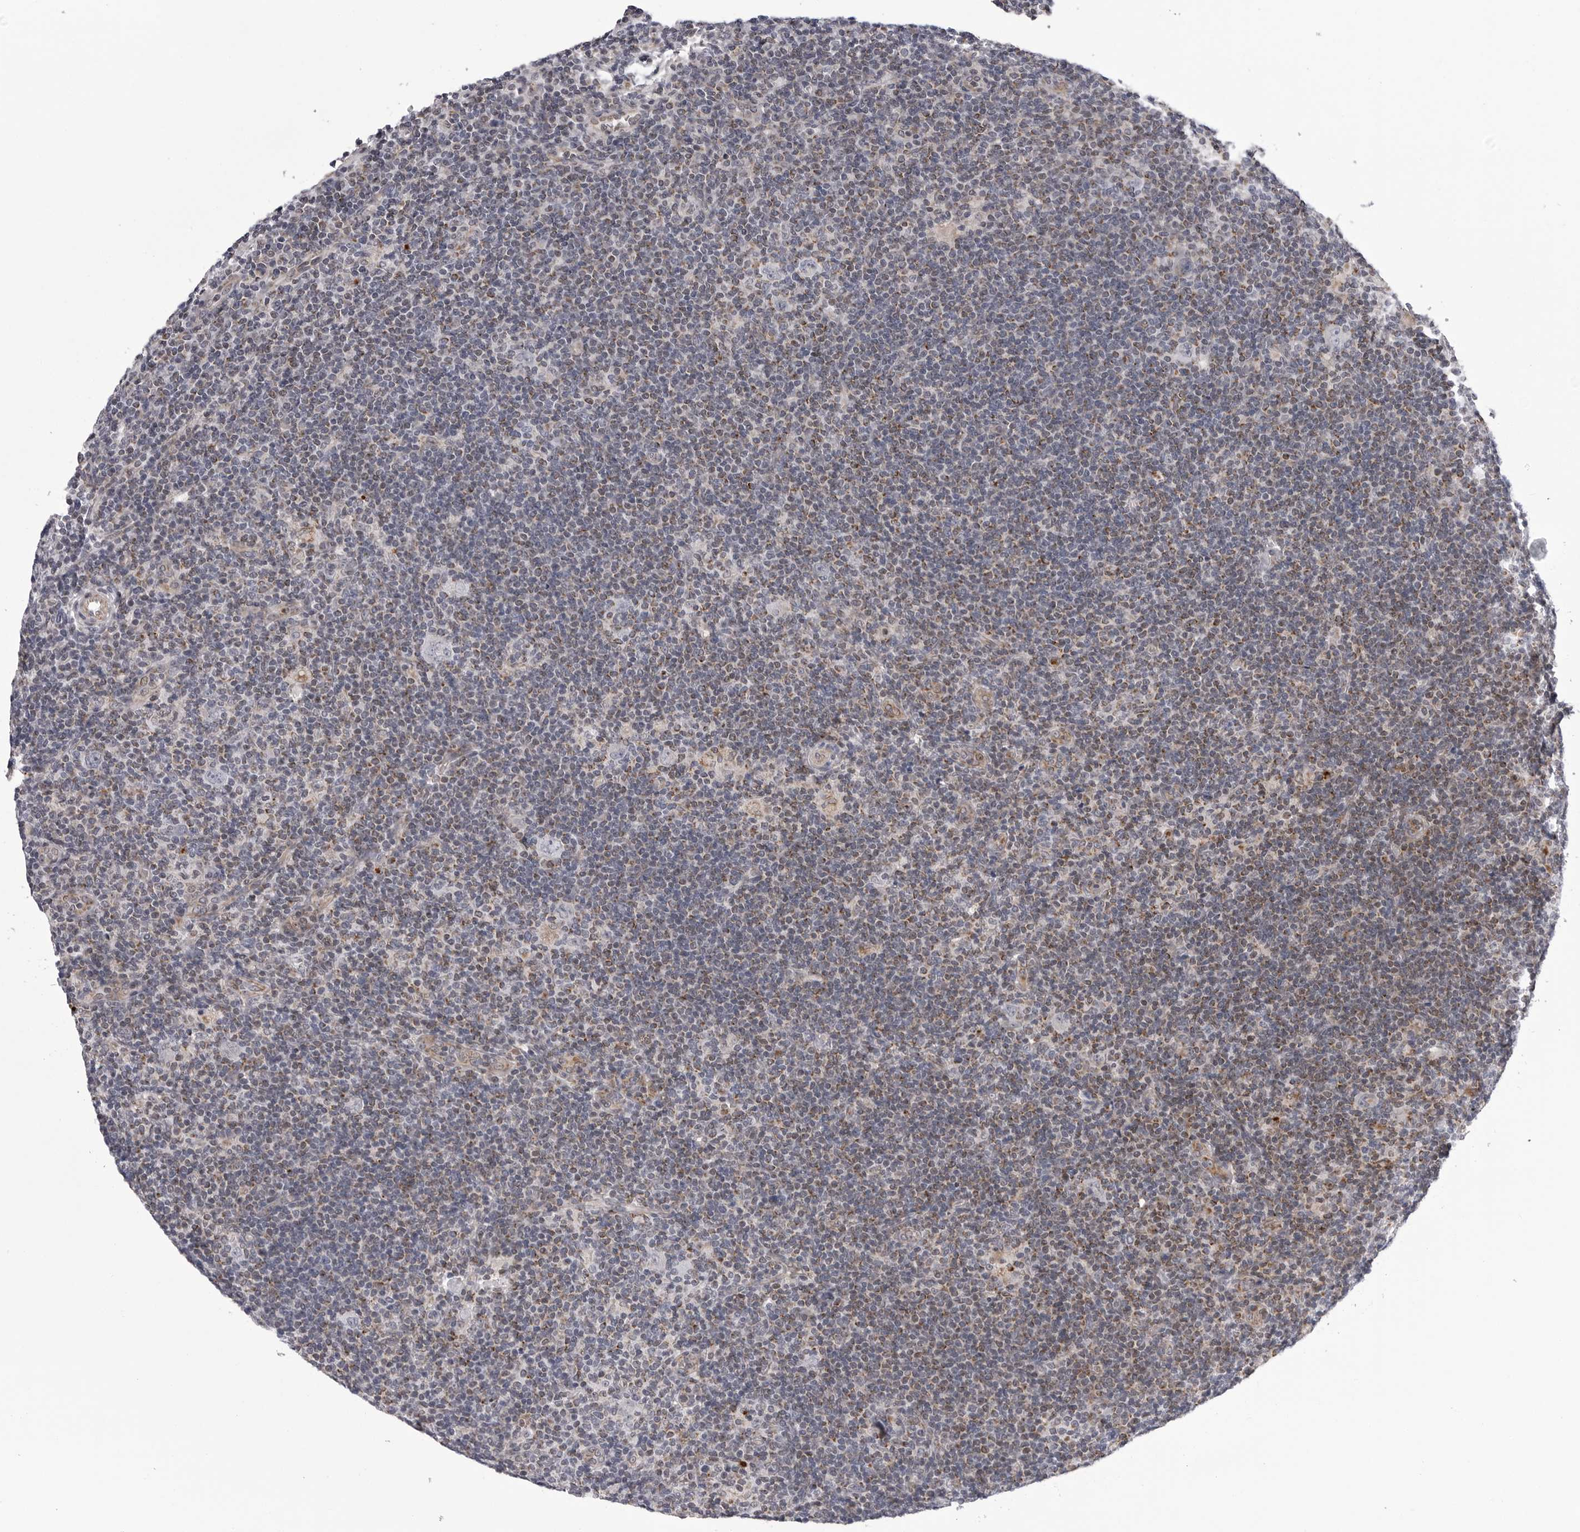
{"staining": {"intensity": "negative", "quantity": "none", "location": "none"}, "tissue": "lymphoma", "cell_type": "Tumor cells", "image_type": "cancer", "snomed": [{"axis": "morphology", "description": "Hodgkin's disease, NOS"}, {"axis": "topography", "description": "Lymph node"}], "caption": "This is a photomicrograph of IHC staining of Hodgkin's disease, which shows no positivity in tumor cells.", "gene": "CDK20", "patient": {"sex": "female", "age": 57}}